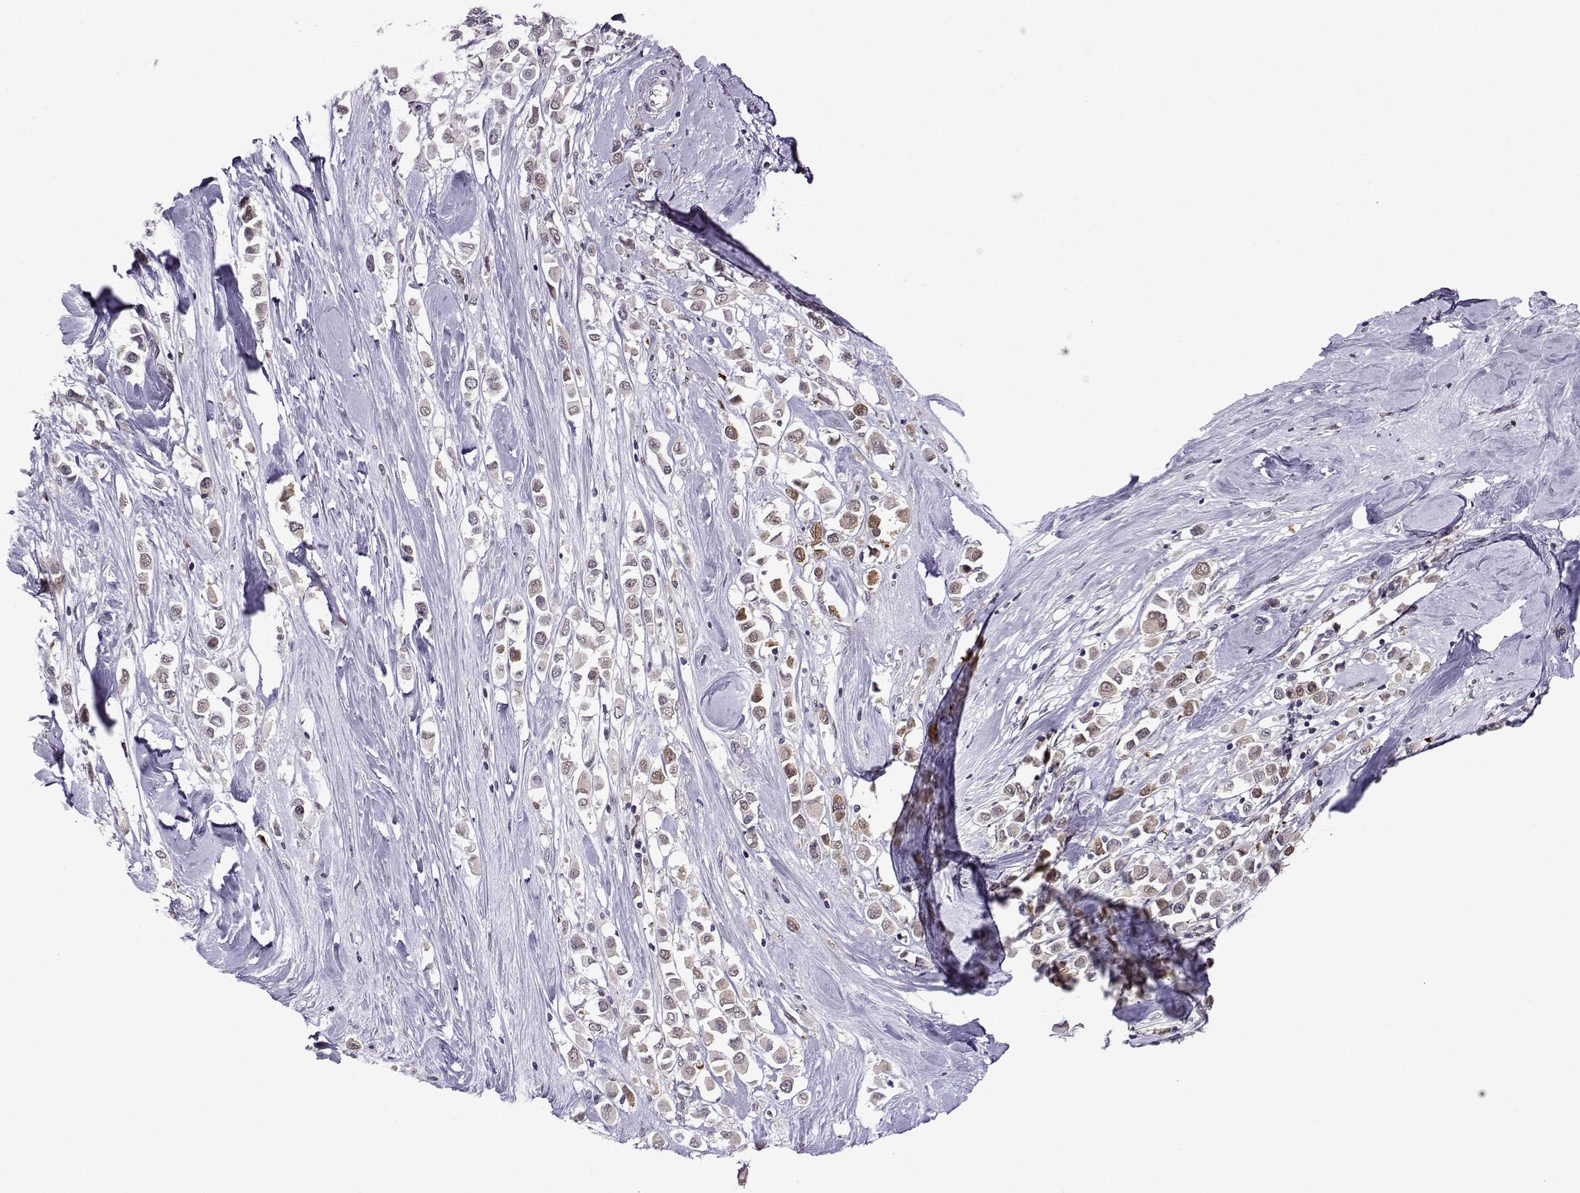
{"staining": {"intensity": "strong", "quantity": "<25%", "location": "cytoplasmic/membranous"}, "tissue": "breast cancer", "cell_type": "Tumor cells", "image_type": "cancer", "snomed": [{"axis": "morphology", "description": "Duct carcinoma"}, {"axis": "topography", "description": "Breast"}], "caption": "Immunohistochemical staining of breast cancer demonstrates medium levels of strong cytoplasmic/membranous protein positivity in approximately <25% of tumor cells.", "gene": "FGF3", "patient": {"sex": "female", "age": 61}}